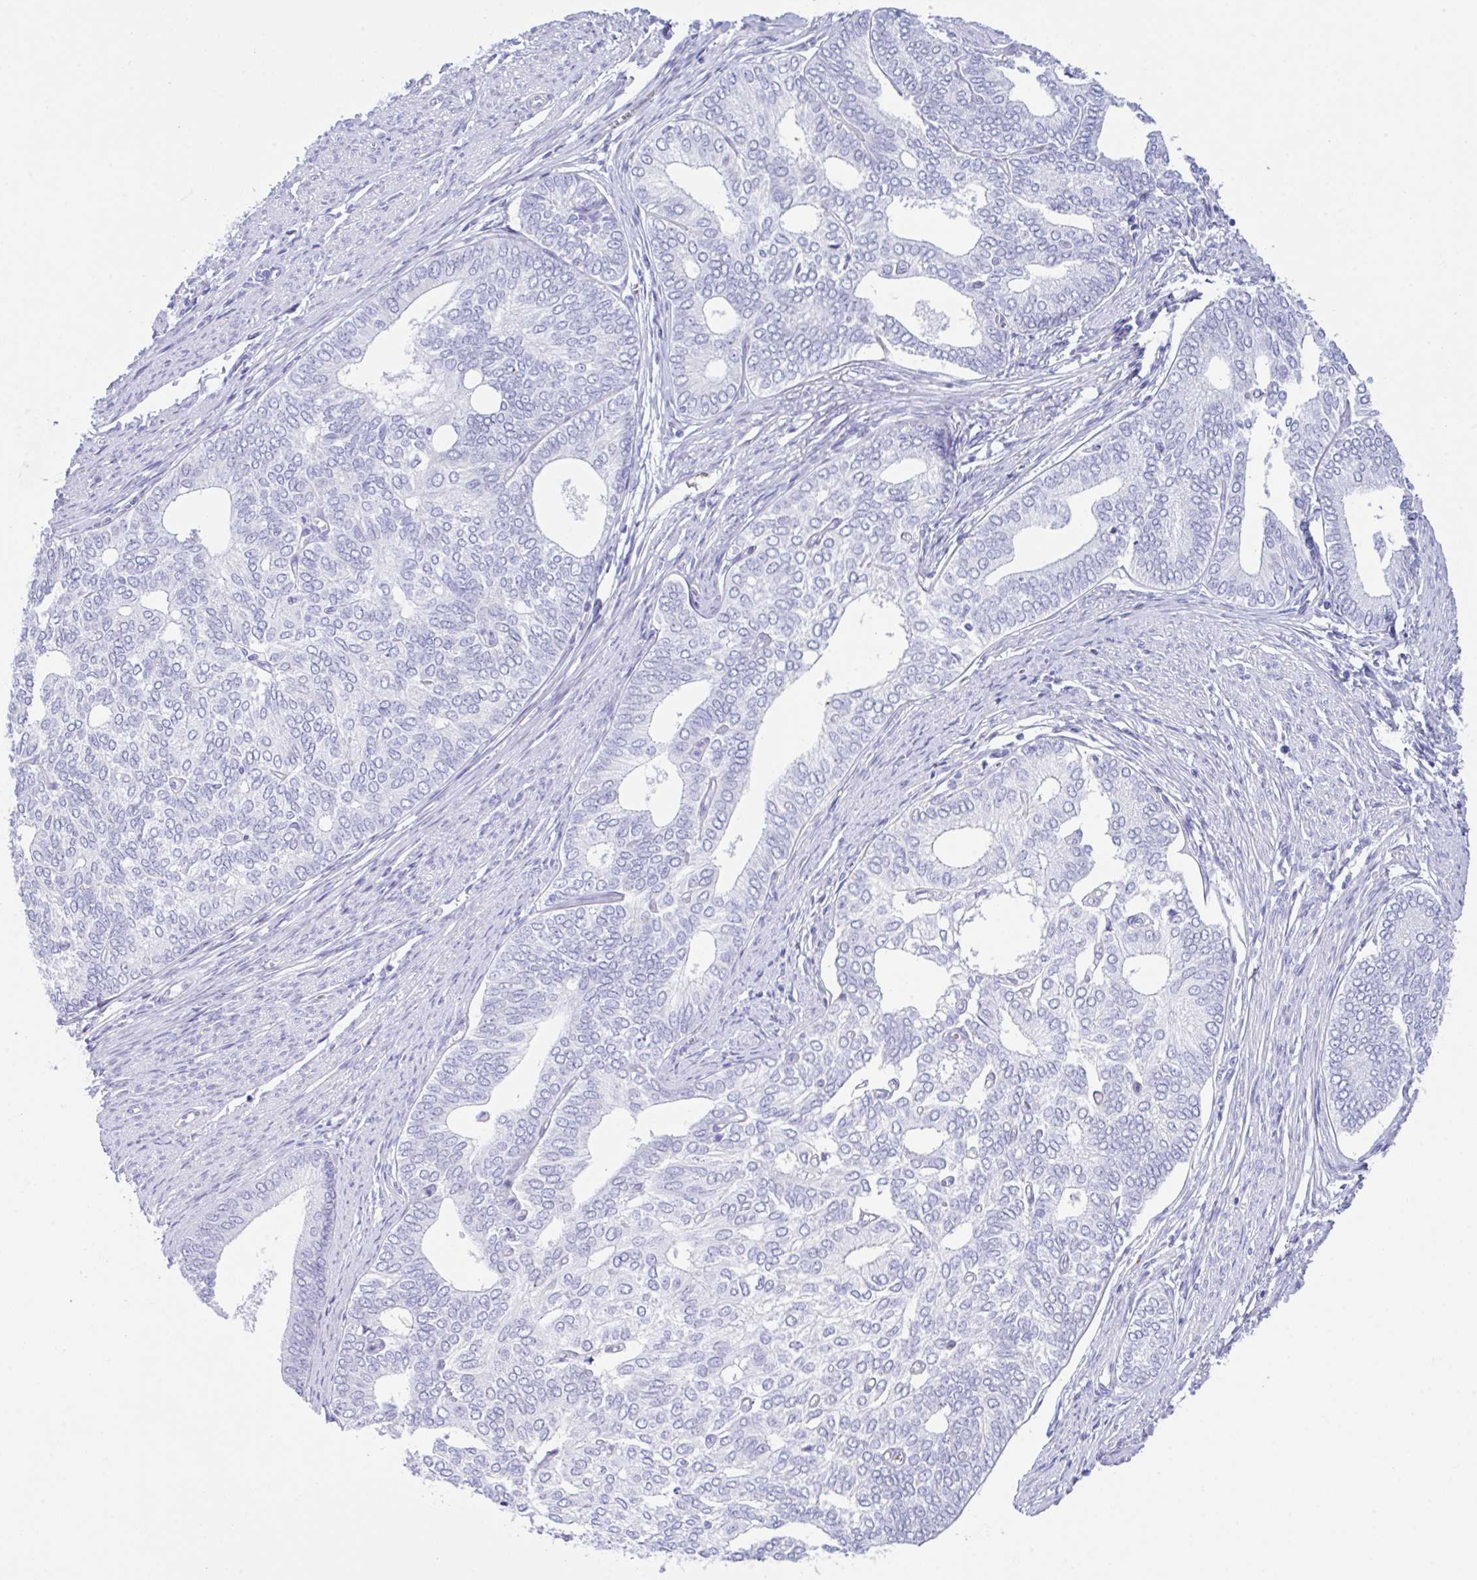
{"staining": {"intensity": "negative", "quantity": "none", "location": "none"}, "tissue": "endometrial cancer", "cell_type": "Tumor cells", "image_type": "cancer", "snomed": [{"axis": "morphology", "description": "Adenocarcinoma, NOS"}, {"axis": "topography", "description": "Endometrium"}], "caption": "This is an IHC photomicrograph of adenocarcinoma (endometrial). There is no staining in tumor cells.", "gene": "NDUFAF8", "patient": {"sex": "female", "age": 75}}